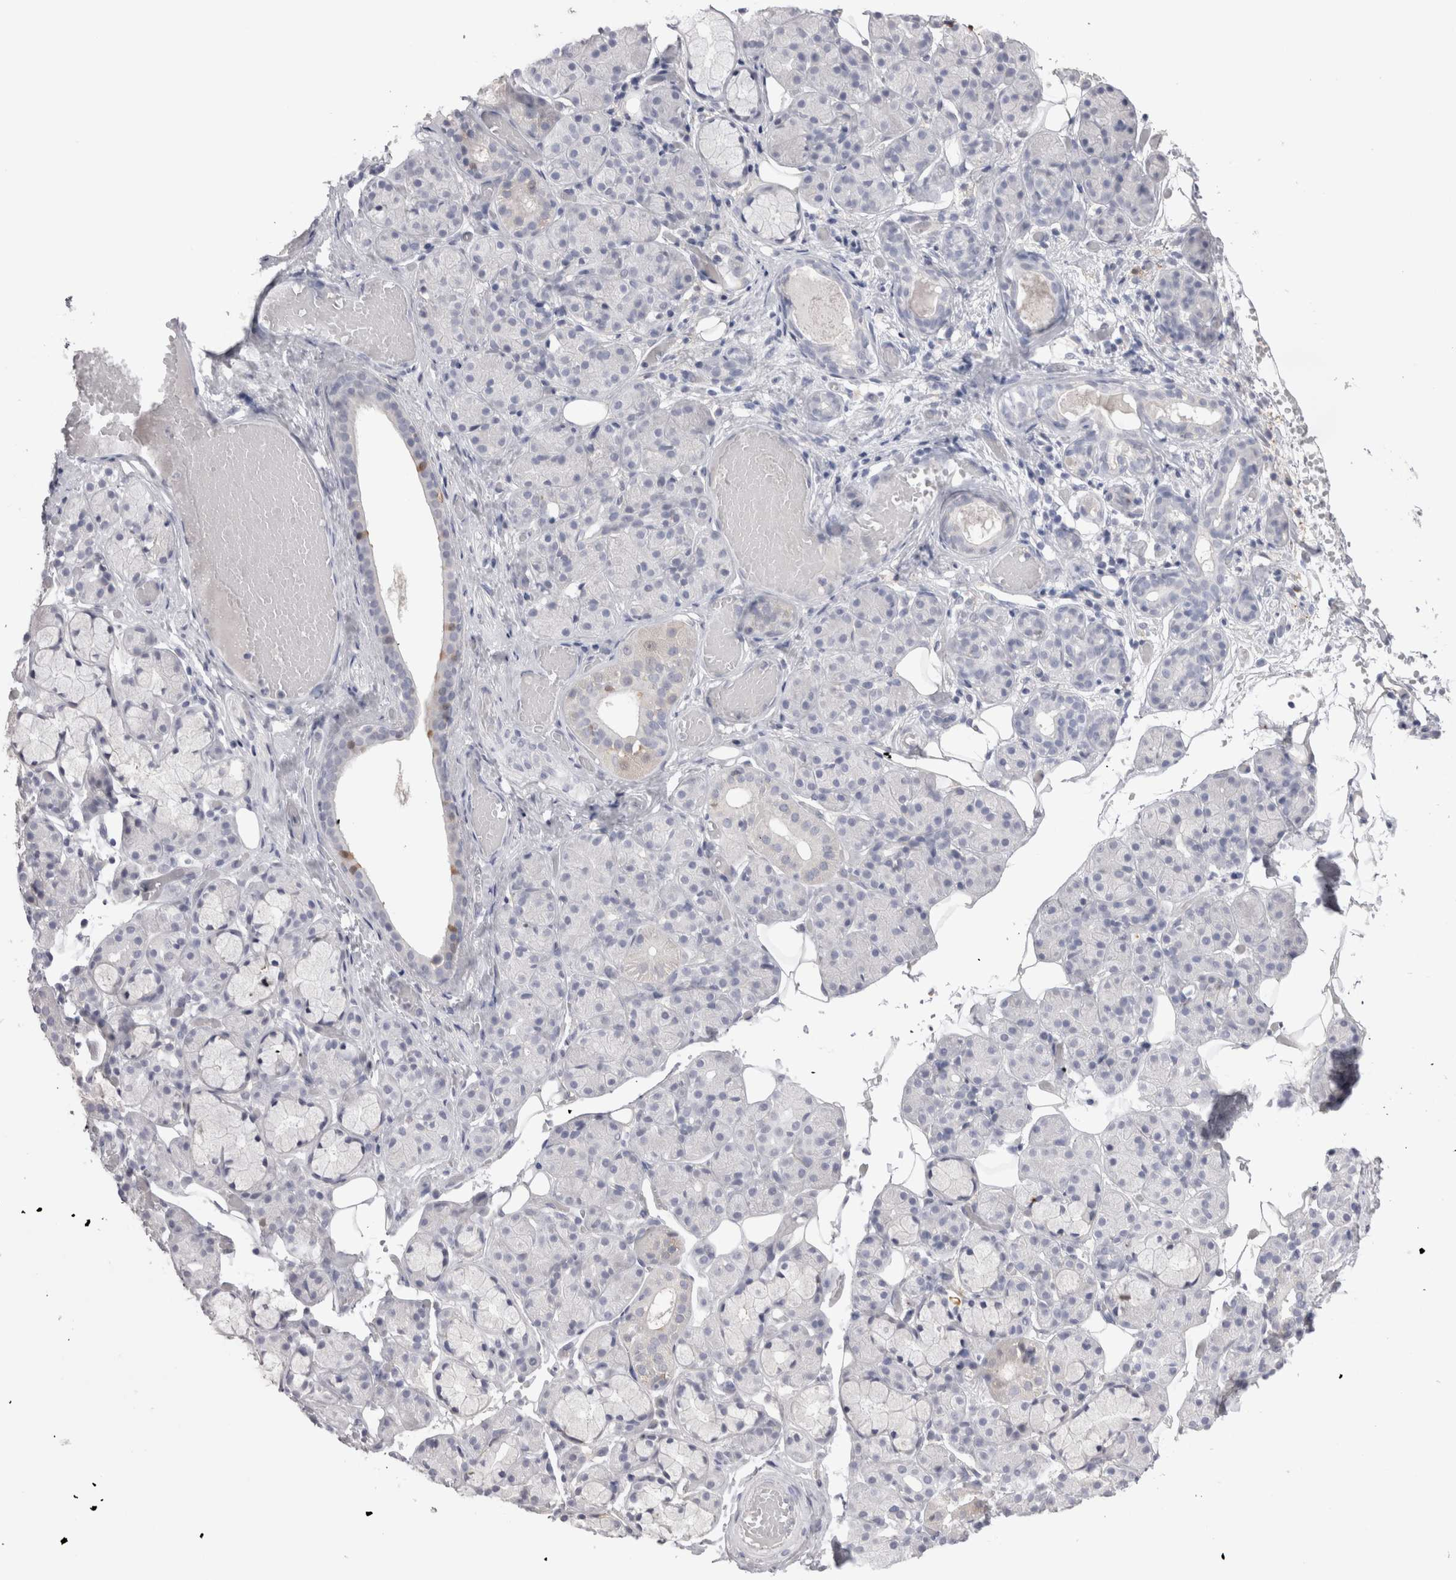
{"staining": {"intensity": "negative", "quantity": "none", "location": "none"}, "tissue": "salivary gland", "cell_type": "Glandular cells", "image_type": "normal", "snomed": [{"axis": "morphology", "description": "Normal tissue, NOS"}, {"axis": "topography", "description": "Salivary gland"}], "caption": "This is an immunohistochemistry (IHC) micrograph of normal human salivary gland. There is no positivity in glandular cells.", "gene": "SUCNR1", "patient": {"sex": "male", "age": 63}}